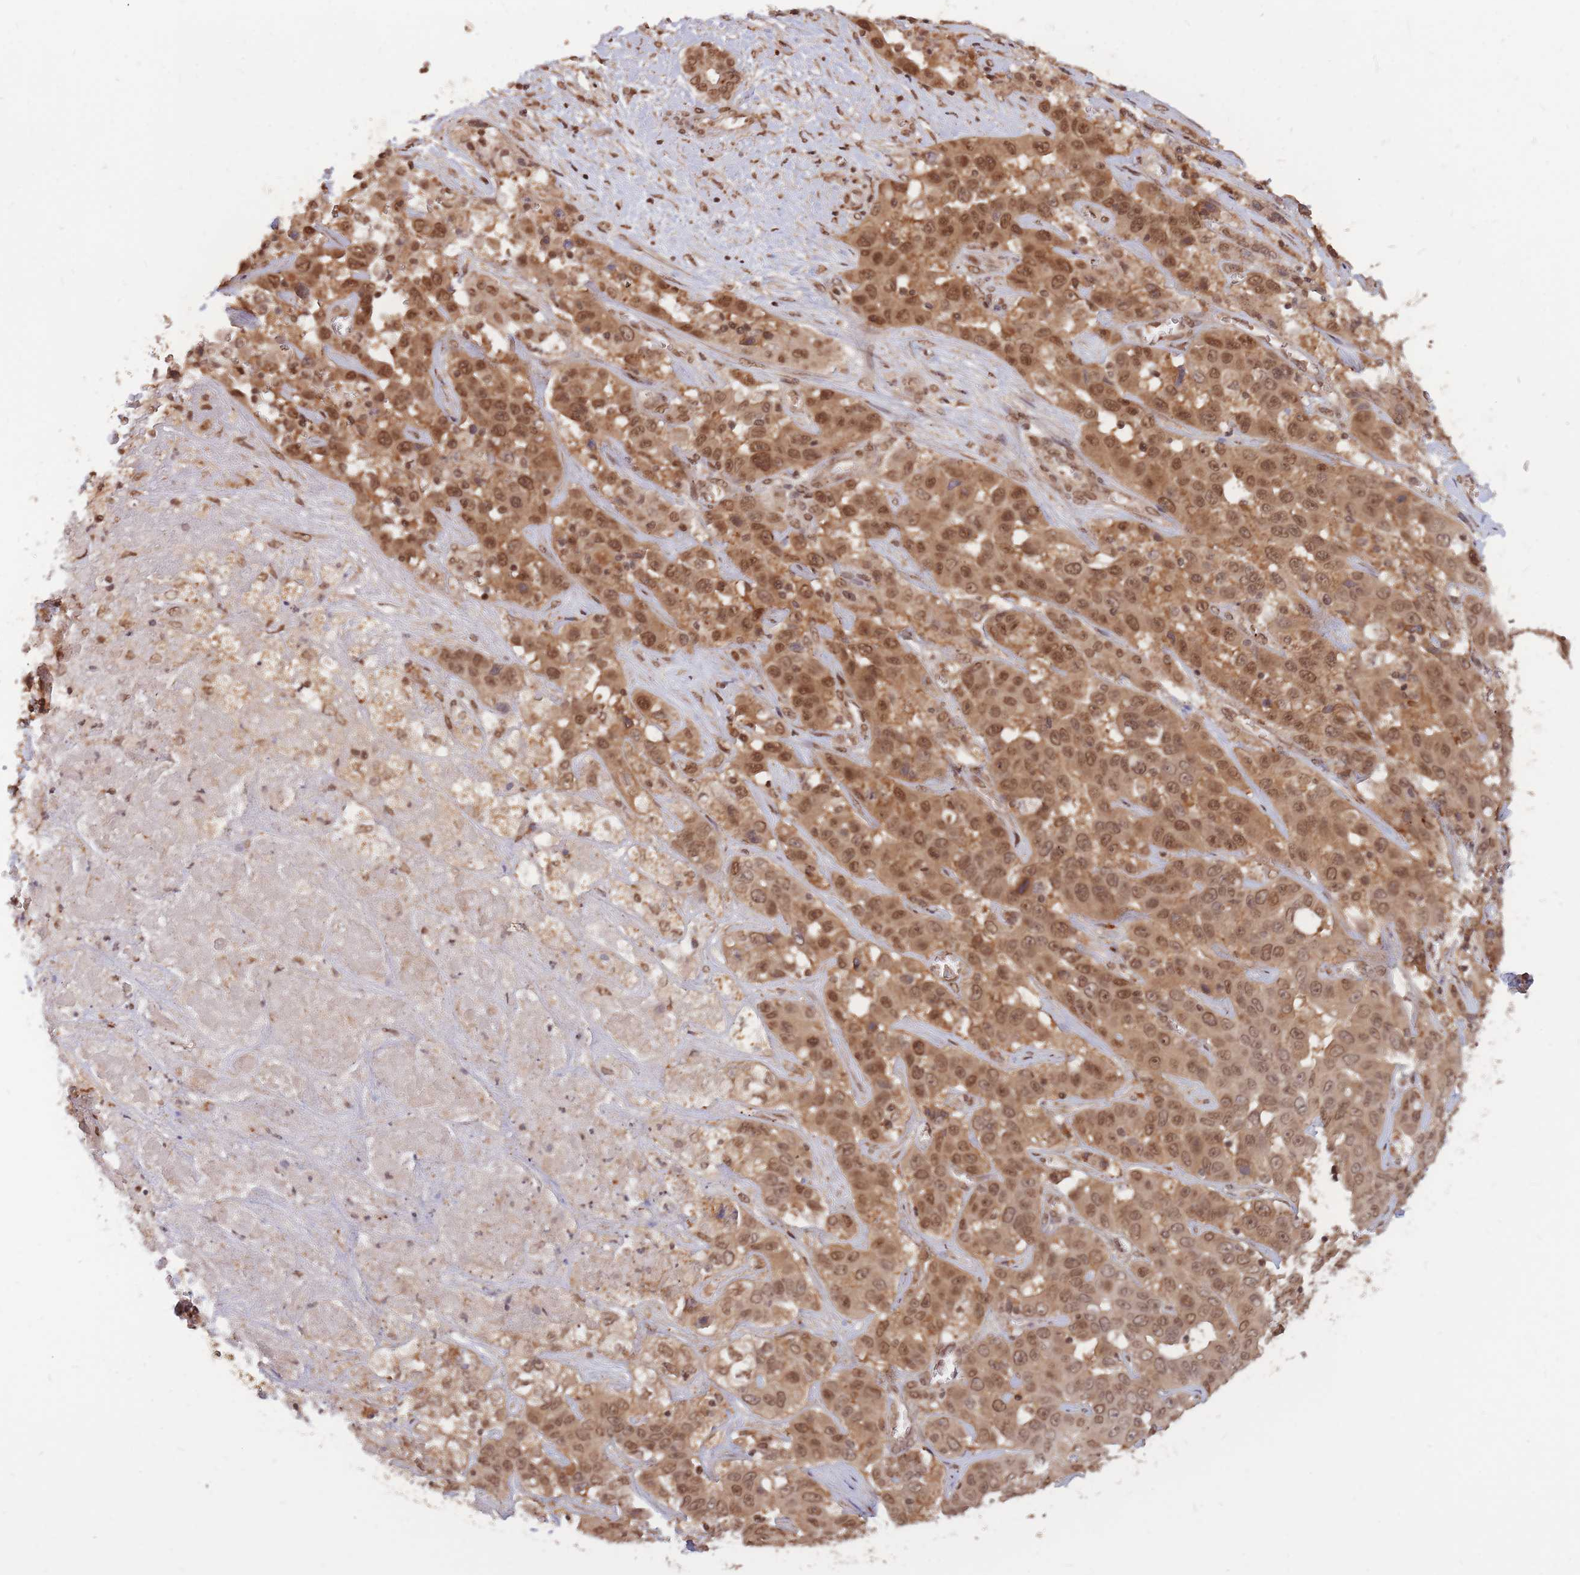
{"staining": {"intensity": "moderate", "quantity": ">75%", "location": "cytoplasmic/membranous,nuclear"}, "tissue": "liver cancer", "cell_type": "Tumor cells", "image_type": "cancer", "snomed": [{"axis": "morphology", "description": "Cholangiocarcinoma"}, {"axis": "topography", "description": "Liver"}], "caption": "Protein staining of liver cancer tissue displays moderate cytoplasmic/membranous and nuclear positivity in about >75% of tumor cells.", "gene": "SRA1", "patient": {"sex": "female", "age": 52}}